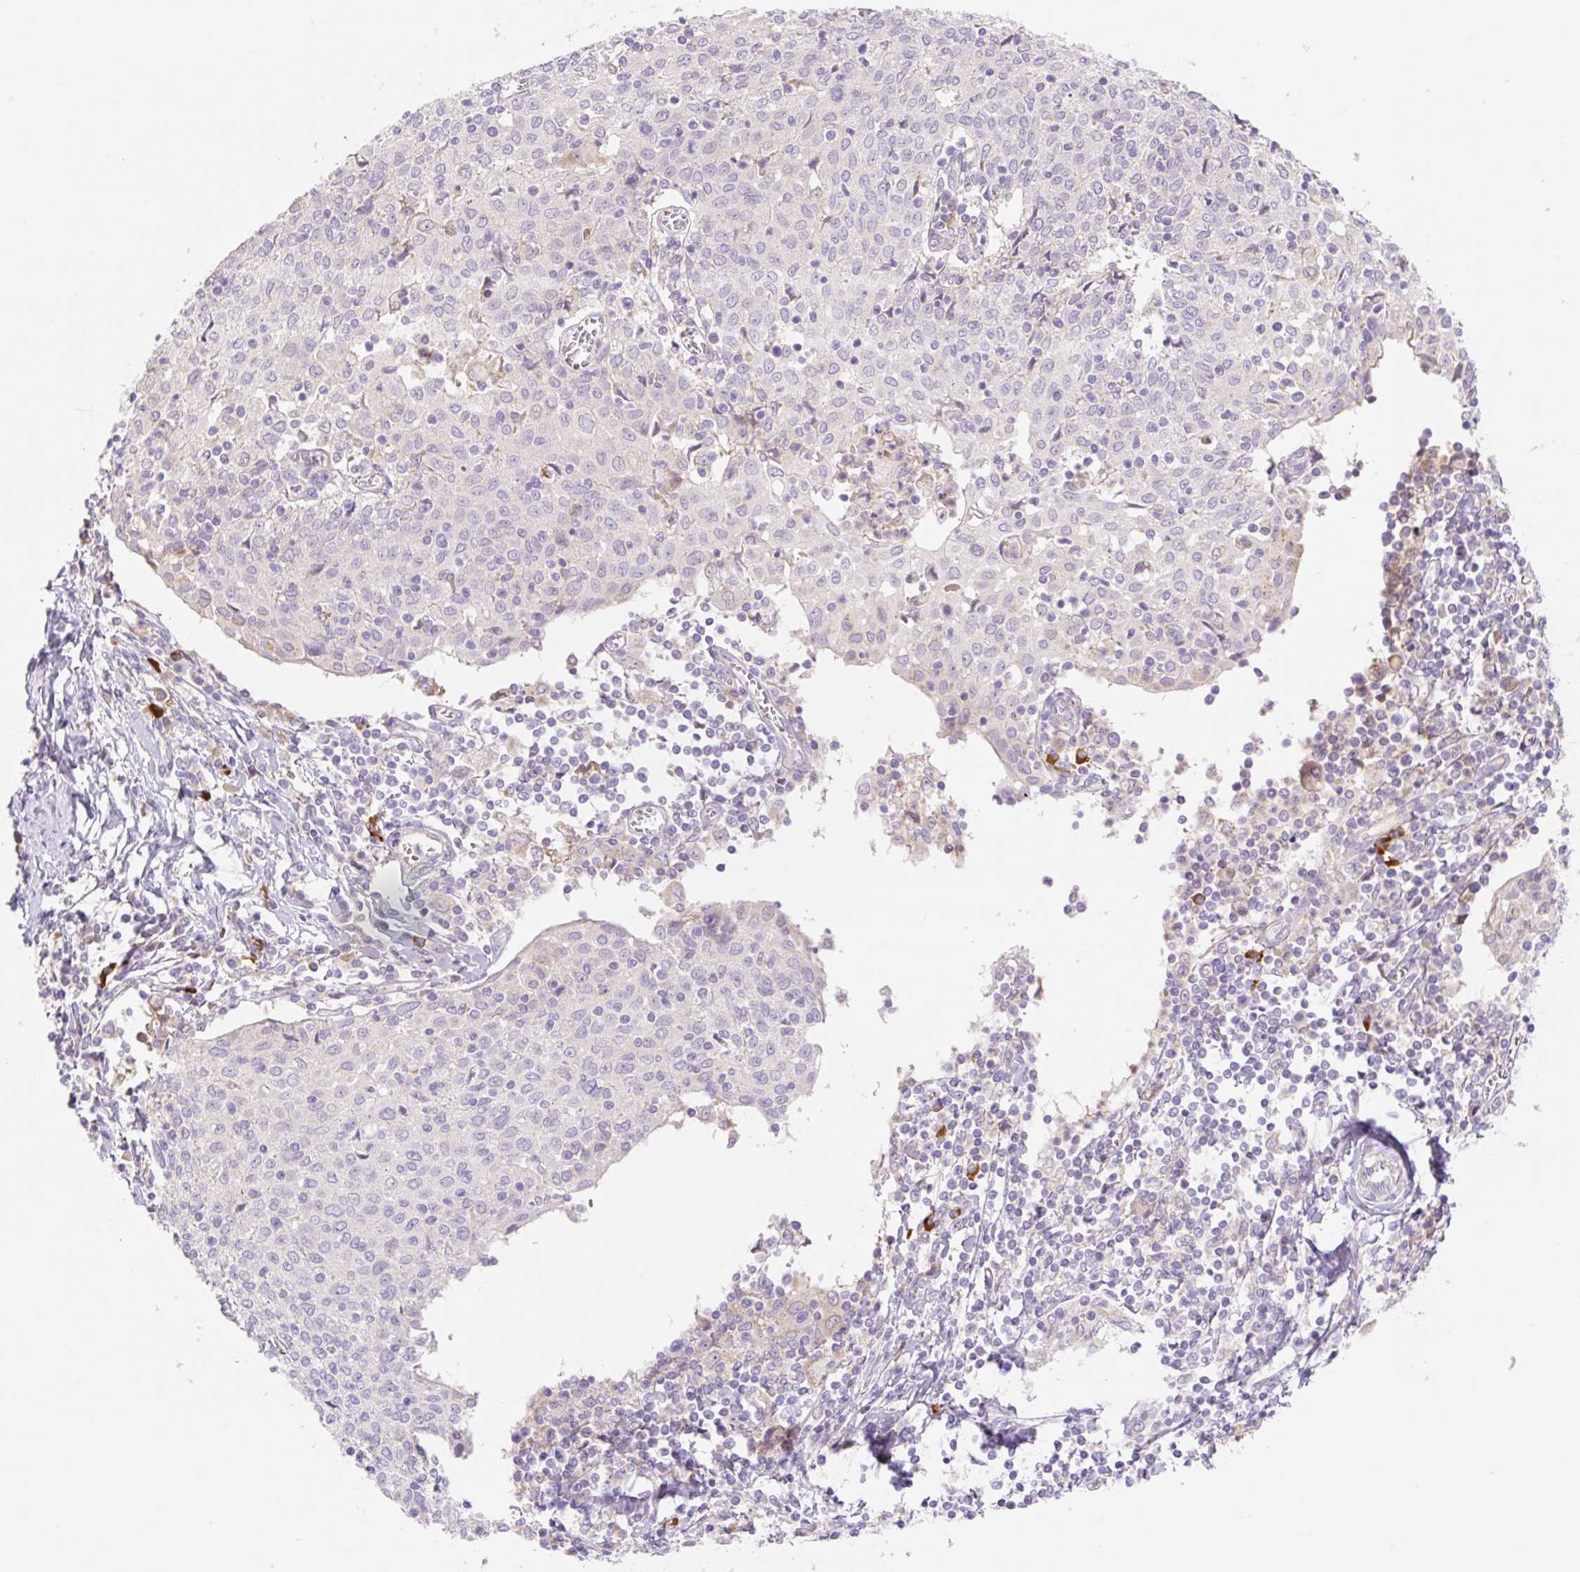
{"staining": {"intensity": "negative", "quantity": "none", "location": "none"}, "tissue": "cervical cancer", "cell_type": "Tumor cells", "image_type": "cancer", "snomed": [{"axis": "morphology", "description": "Squamous cell carcinoma, NOS"}, {"axis": "topography", "description": "Cervix"}], "caption": "Cervical squamous cell carcinoma was stained to show a protein in brown. There is no significant expression in tumor cells.", "gene": "DENND5A", "patient": {"sex": "female", "age": 52}}